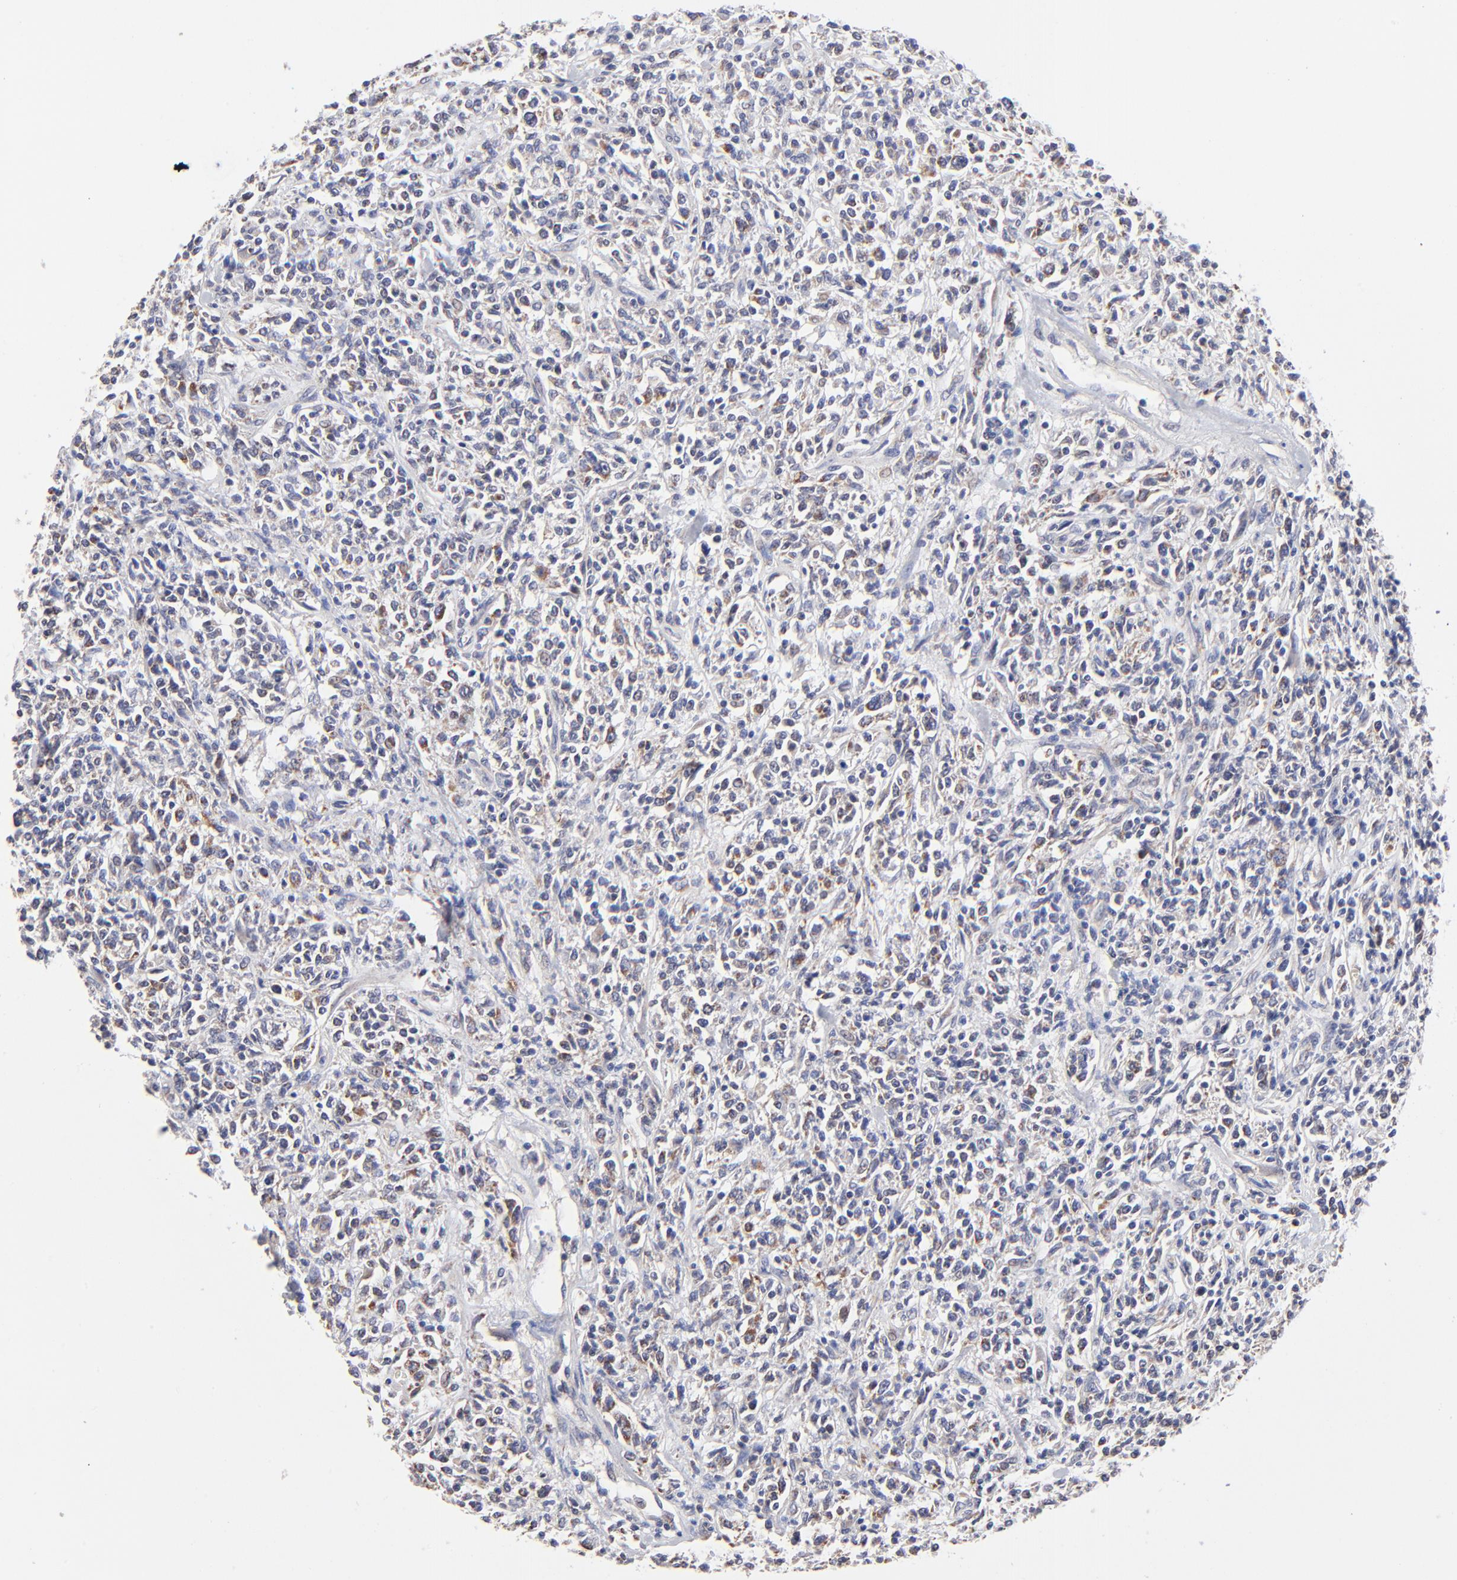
{"staining": {"intensity": "moderate", "quantity": "<25%", "location": "cytoplasmic/membranous"}, "tissue": "lymphoma", "cell_type": "Tumor cells", "image_type": "cancer", "snomed": [{"axis": "morphology", "description": "Malignant lymphoma, non-Hodgkin's type, Low grade"}, {"axis": "topography", "description": "Small intestine"}], "caption": "Immunohistochemical staining of human lymphoma shows low levels of moderate cytoplasmic/membranous protein expression in approximately <25% of tumor cells. (Stains: DAB in brown, nuclei in blue, Microscopy: brightfield microscopy at high magnification).", "gene": "FBXL12", "patient": {"sex": "female", "age": 59}}